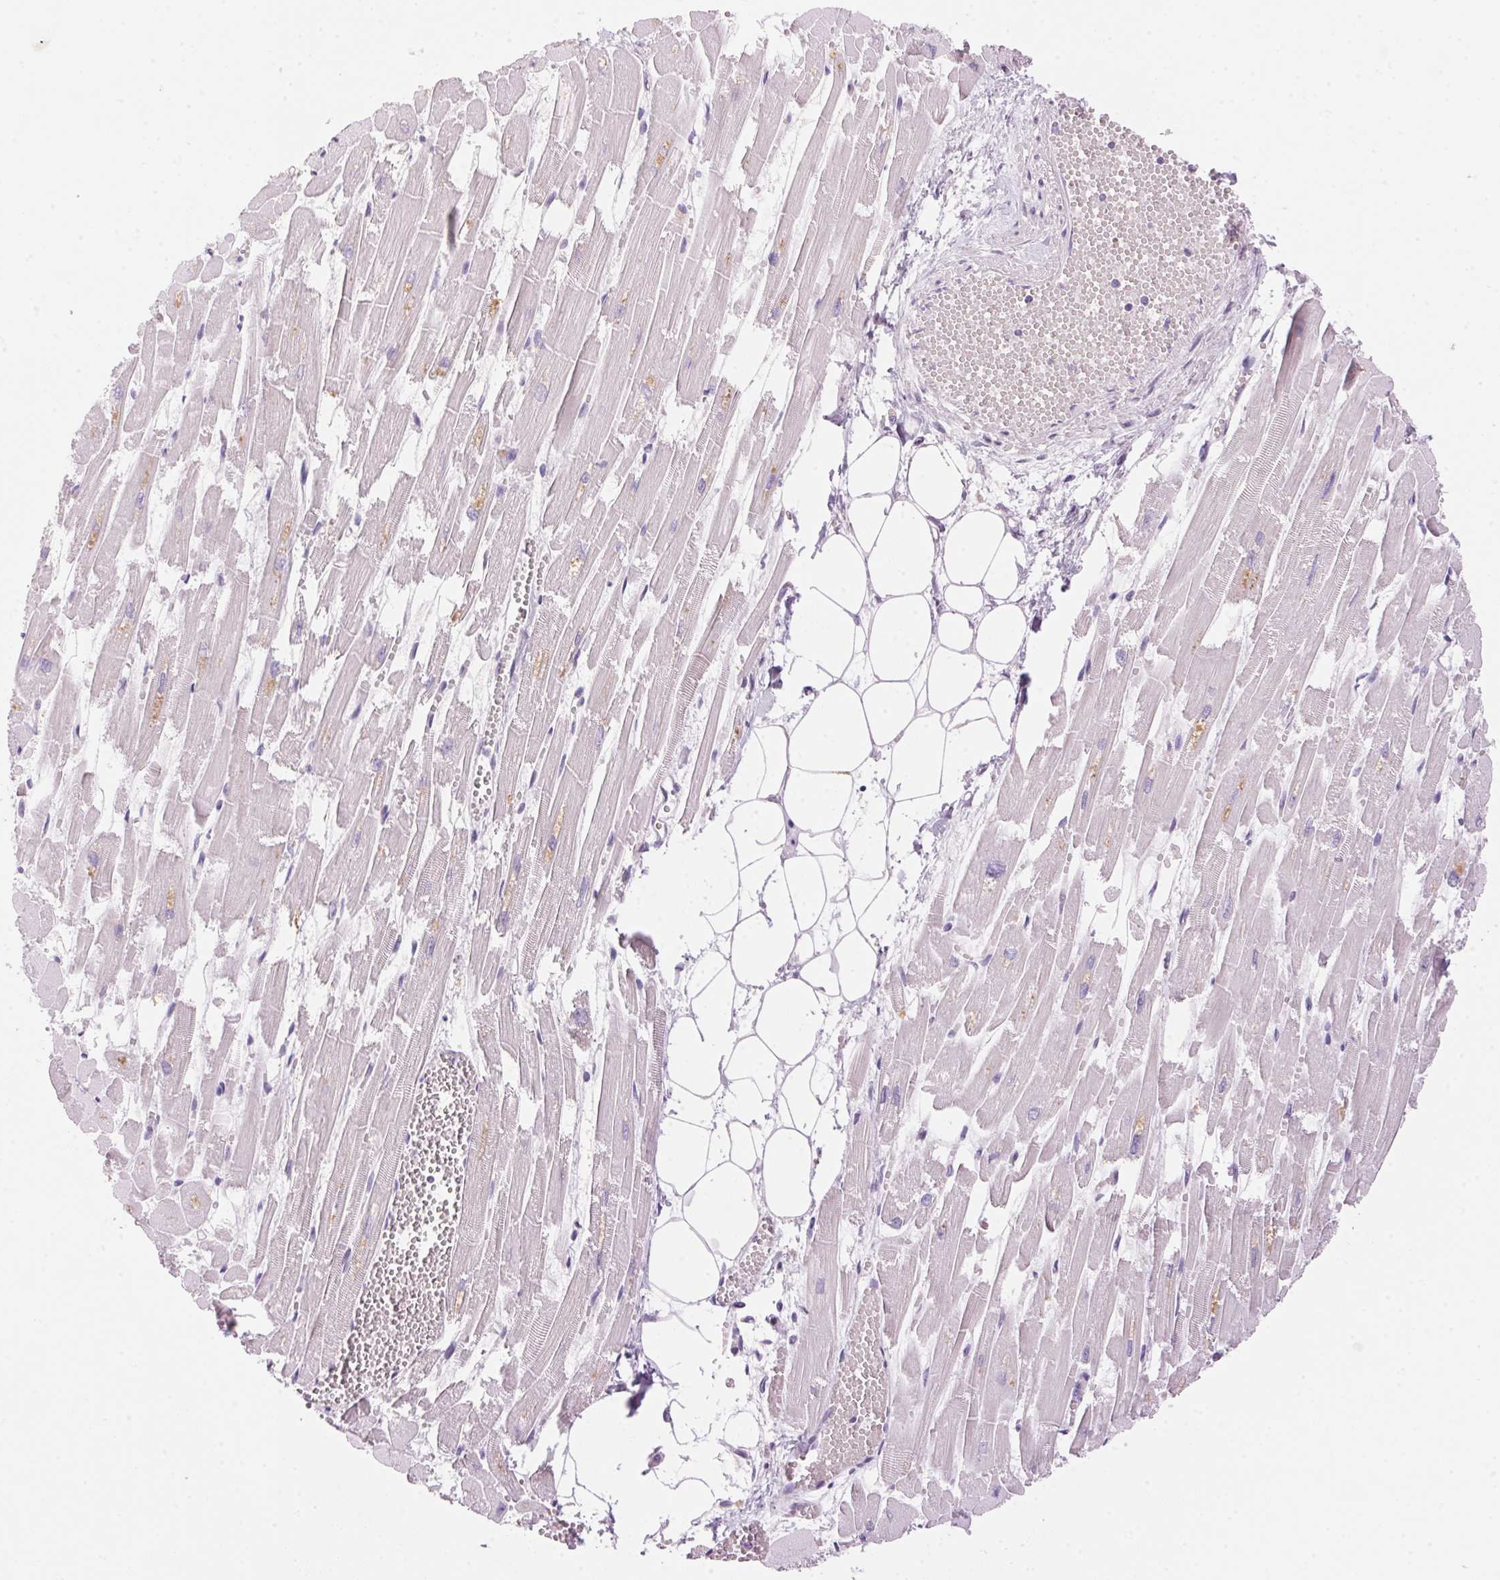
{"staining": {"intensity": "moderate", "quantity": "<25%", "location": "cytoplasmic/membranous"}, "tissue": "heart muscle", "cell_type": "Cardiomyocytes", "image_type": "normal", "snomed": [{"axis": "morphology", "description": "Normal tissue, NOS"}, {"axis": "topography", "description": "Heart"}], "caption": "This histopathology image displays unremarkable heart muscle stained with IHC to label a protein in brown. The cytoplasmic/membranous of cardiomyocytes show moderate positivity for the protein. Nuclei are counter-stained blue.", "gene": "HSD17B2", "patient": {"sex": "female", "age": 52}}